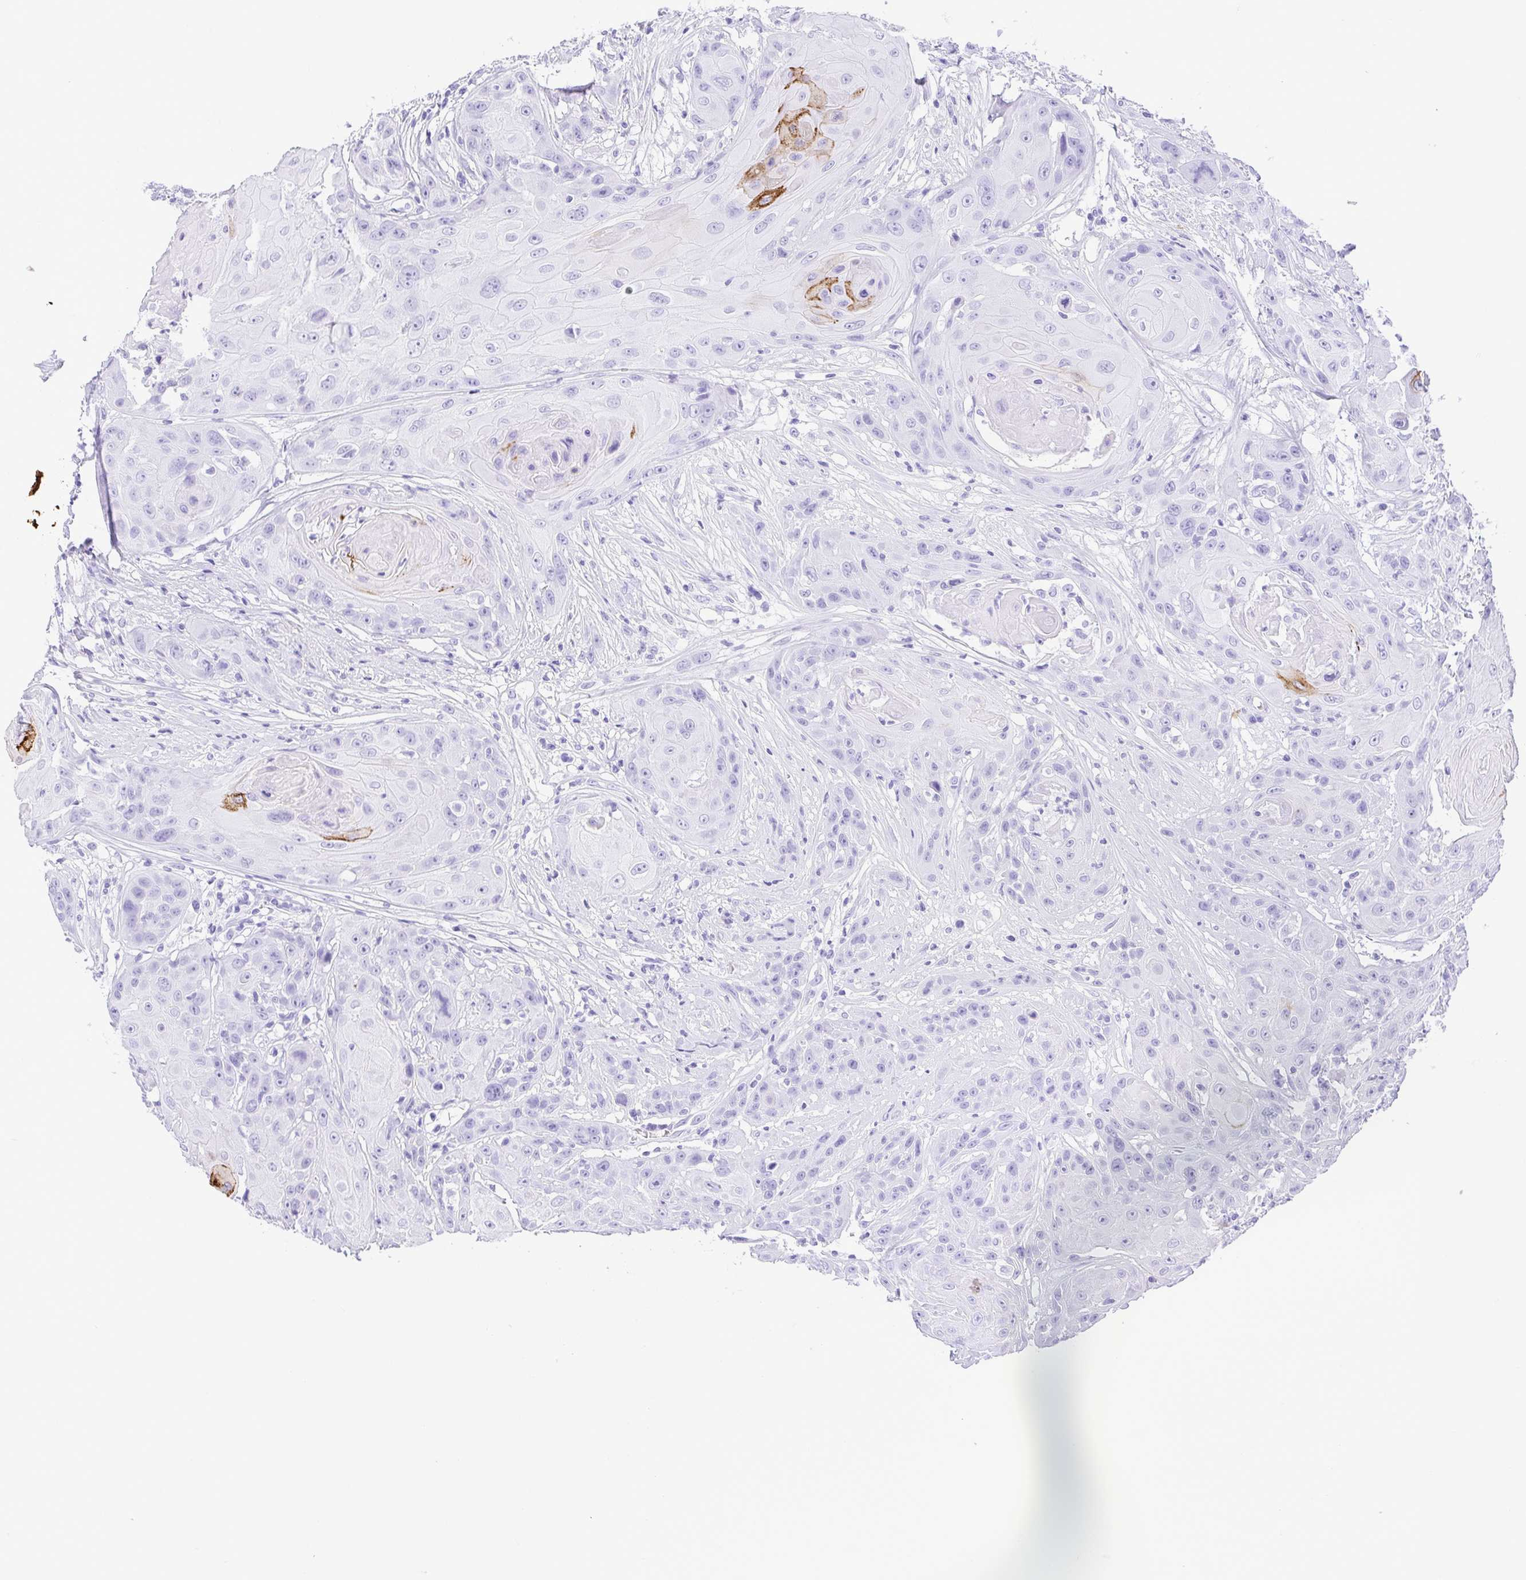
{"staining": {"intensity": "strong", "quantity": "<25%", "location": "cytoplasmic/membranous"}, "tissue": "head and neck cancer", "cell_type": "Tumor cells", "image_type": "cancer", "snomed": [{"axis": "morphology", "description": "Squamous cell carcinoma, NOS"}, {"axis": "topography", "description": "Skin"}, {"axis": "topography", "description": "Head-Neck"}], "caption": "IHC staining of squamous cell carcinoma (head and neck), which reveals medium levels of strong cytoplasmic/membranous positivity in about <25% of tumor cells indicating strong cytoplasmic/membranous protein staining. The staining was performed using DAB (brown) for protein detection and nuclei were counterstained in hematoxylin (blue).", "gene": "CDSN", "patient": {"sex": "male", "age": 80}}